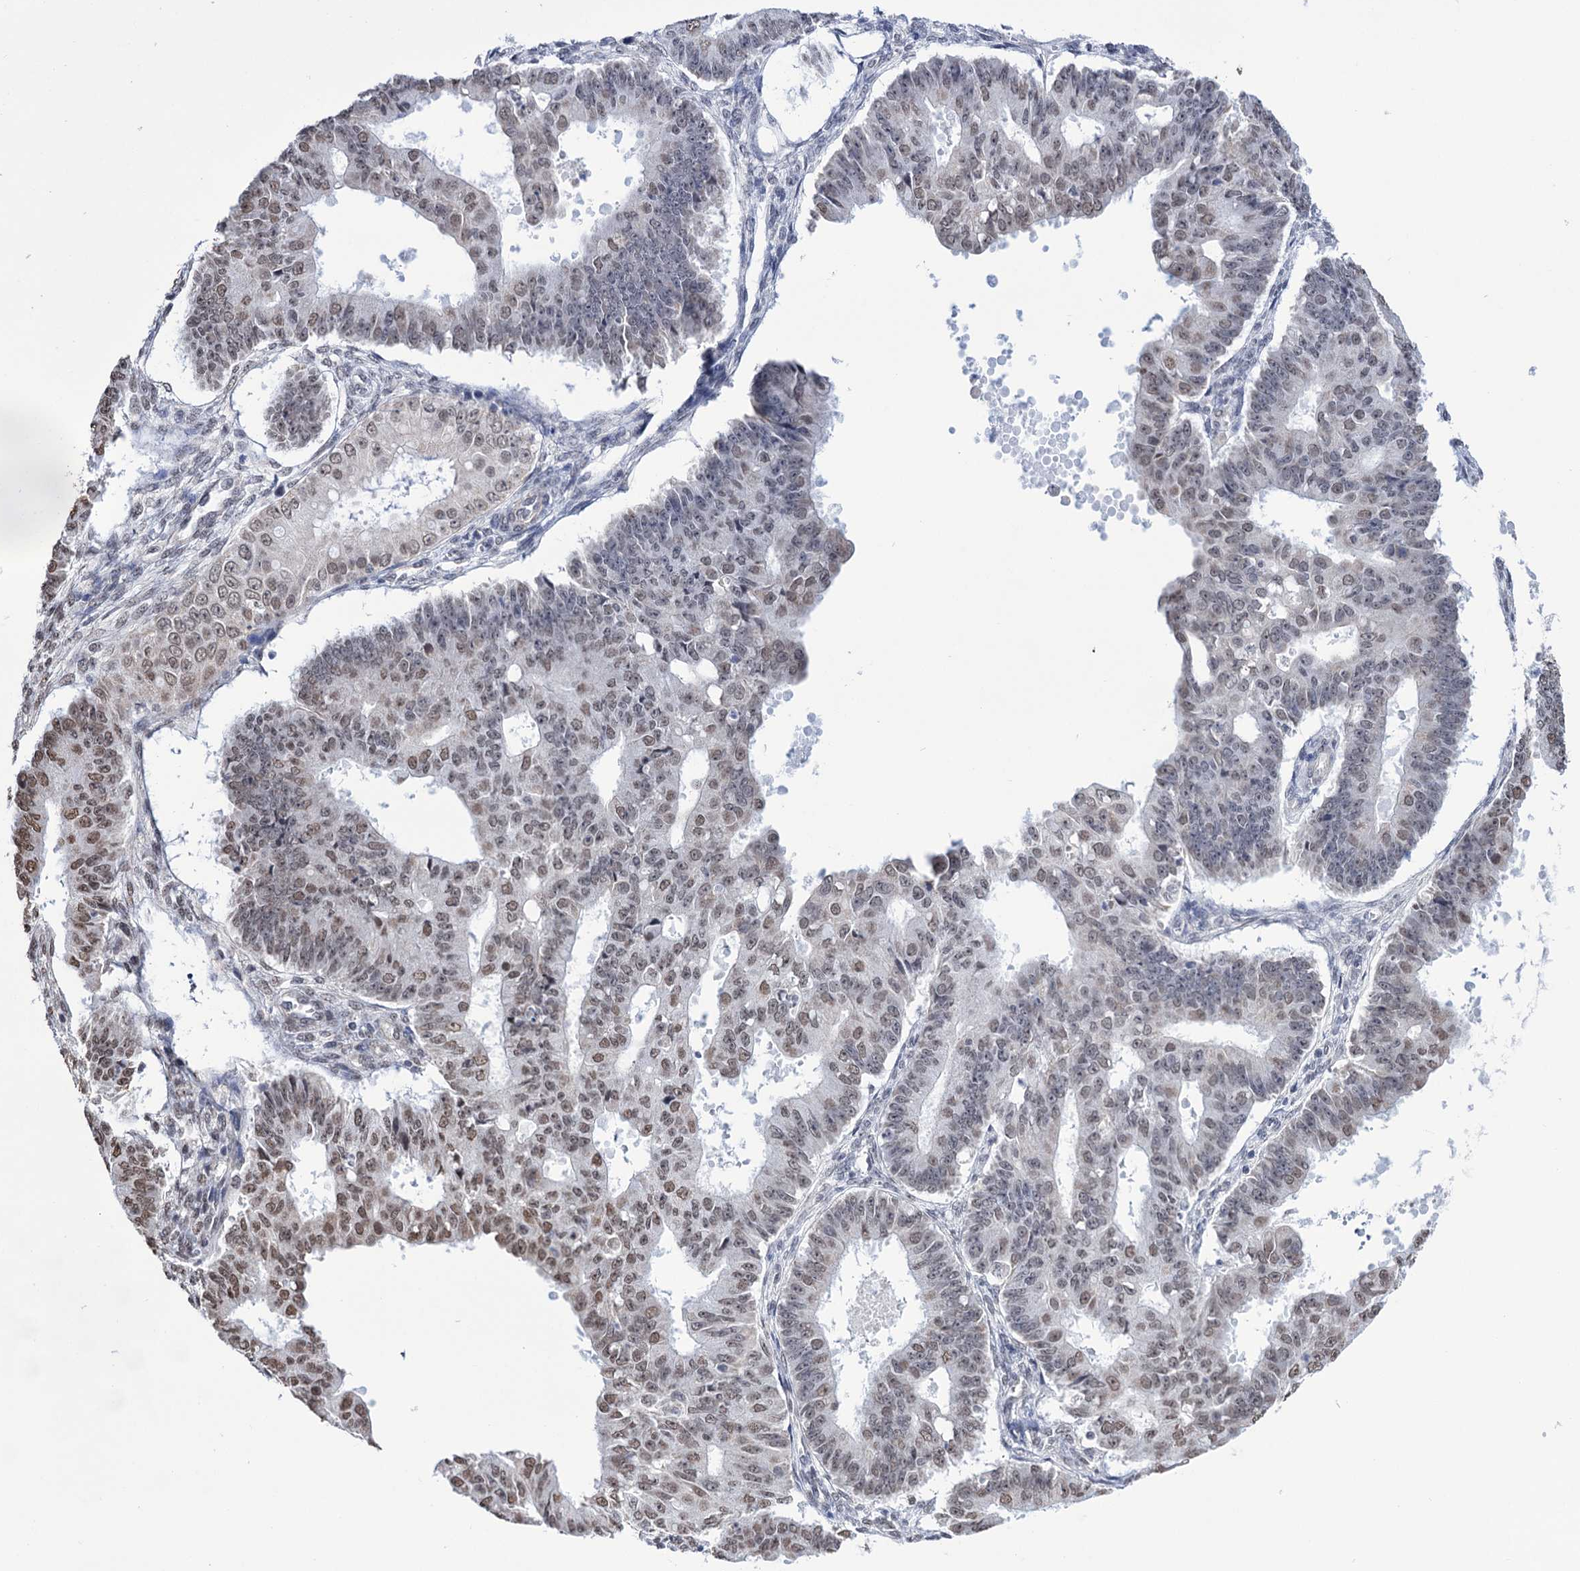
{"staining": {"intensity": "moderate", "quantity": "25%-75%", "location": "nuclear"}, "tissue": "ovarian cancer", "cell_type": "Tumor cells", "image_type": "cancer", "snomed": [{"axis": "morphology", "description": "Carcinoma, endometroid"}, {"axis": "topography", "description": "Appendix"}, {"axis": "topography", "description": "Ovary"}], "caption": "IHC image of human ovarian cancer stained for a protein (brown), which reveals medium levels of moderate nuclear positivity in about 25%-75% of tumor cells.", "gene": "ABHD10", "patient": {"sex": "female", "age": 42}}